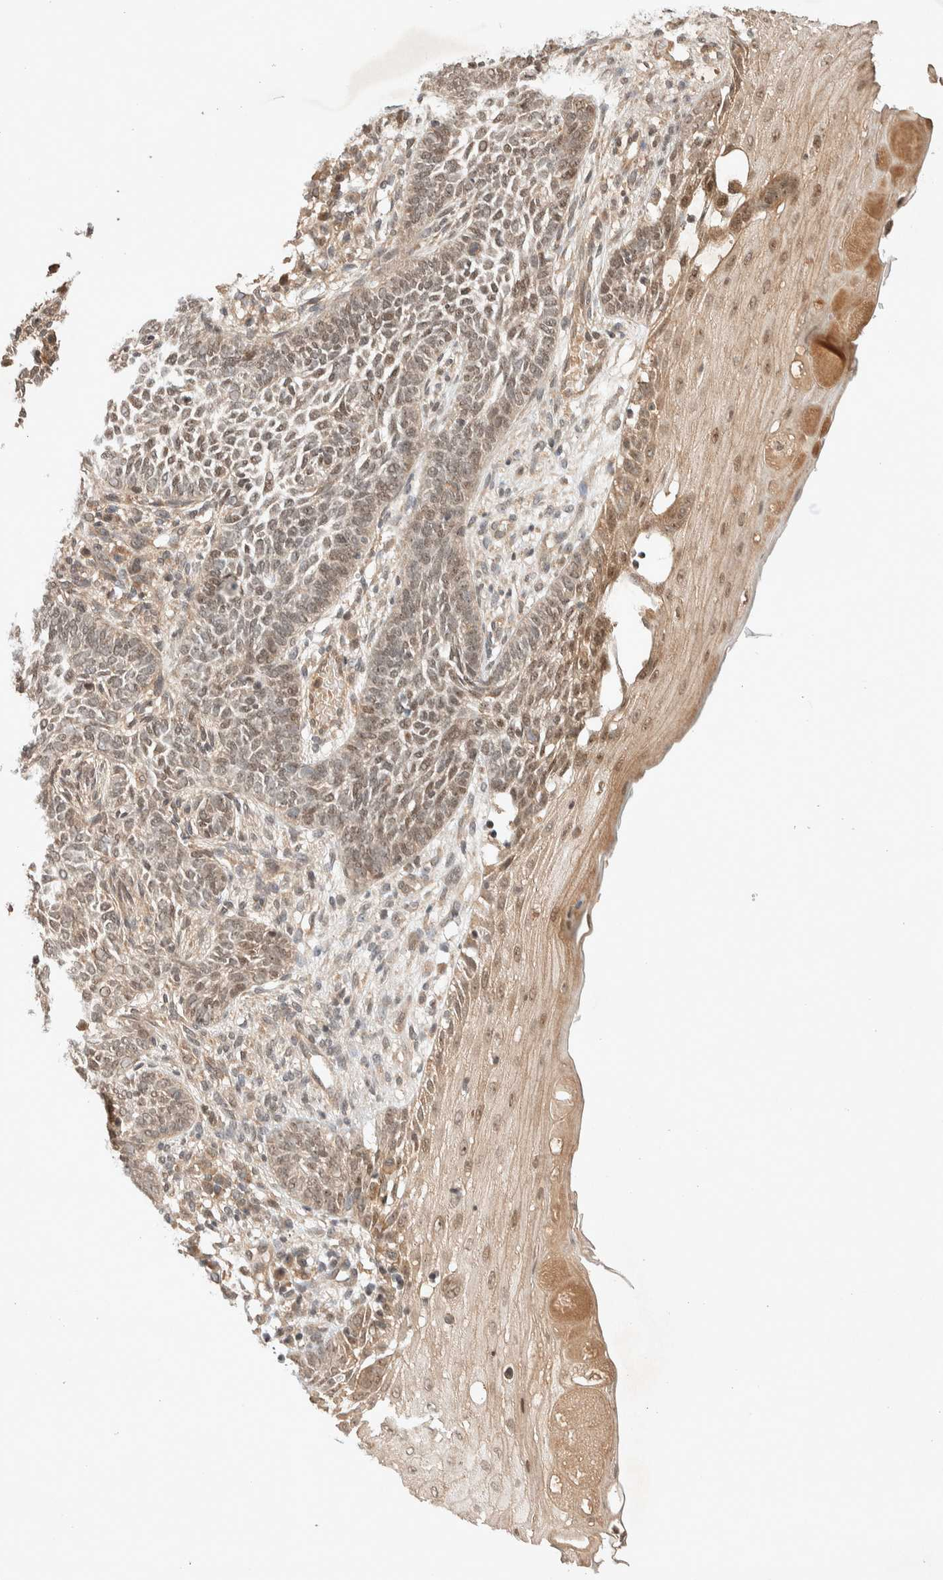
{"staining": {"intensity": "weak", "quantity": ">75%", "location": "nuclear"}, "tissue": "skin cancer", "cell_type": "Tumor cells", "image_type": "cancer", "snomed": [{"axis": "morphology", "description": "Basal cell carcinoma"}, {"axis": "topography", "description": "Skin"}], "caption": "Brown immunohistochemical staining in skin cancer (basal cell carcinoma) exhibits weak nuclear expression in about >75% of tumor cells.", "gene": "THRA", "patient": {"sex": "male", "age": 87}}